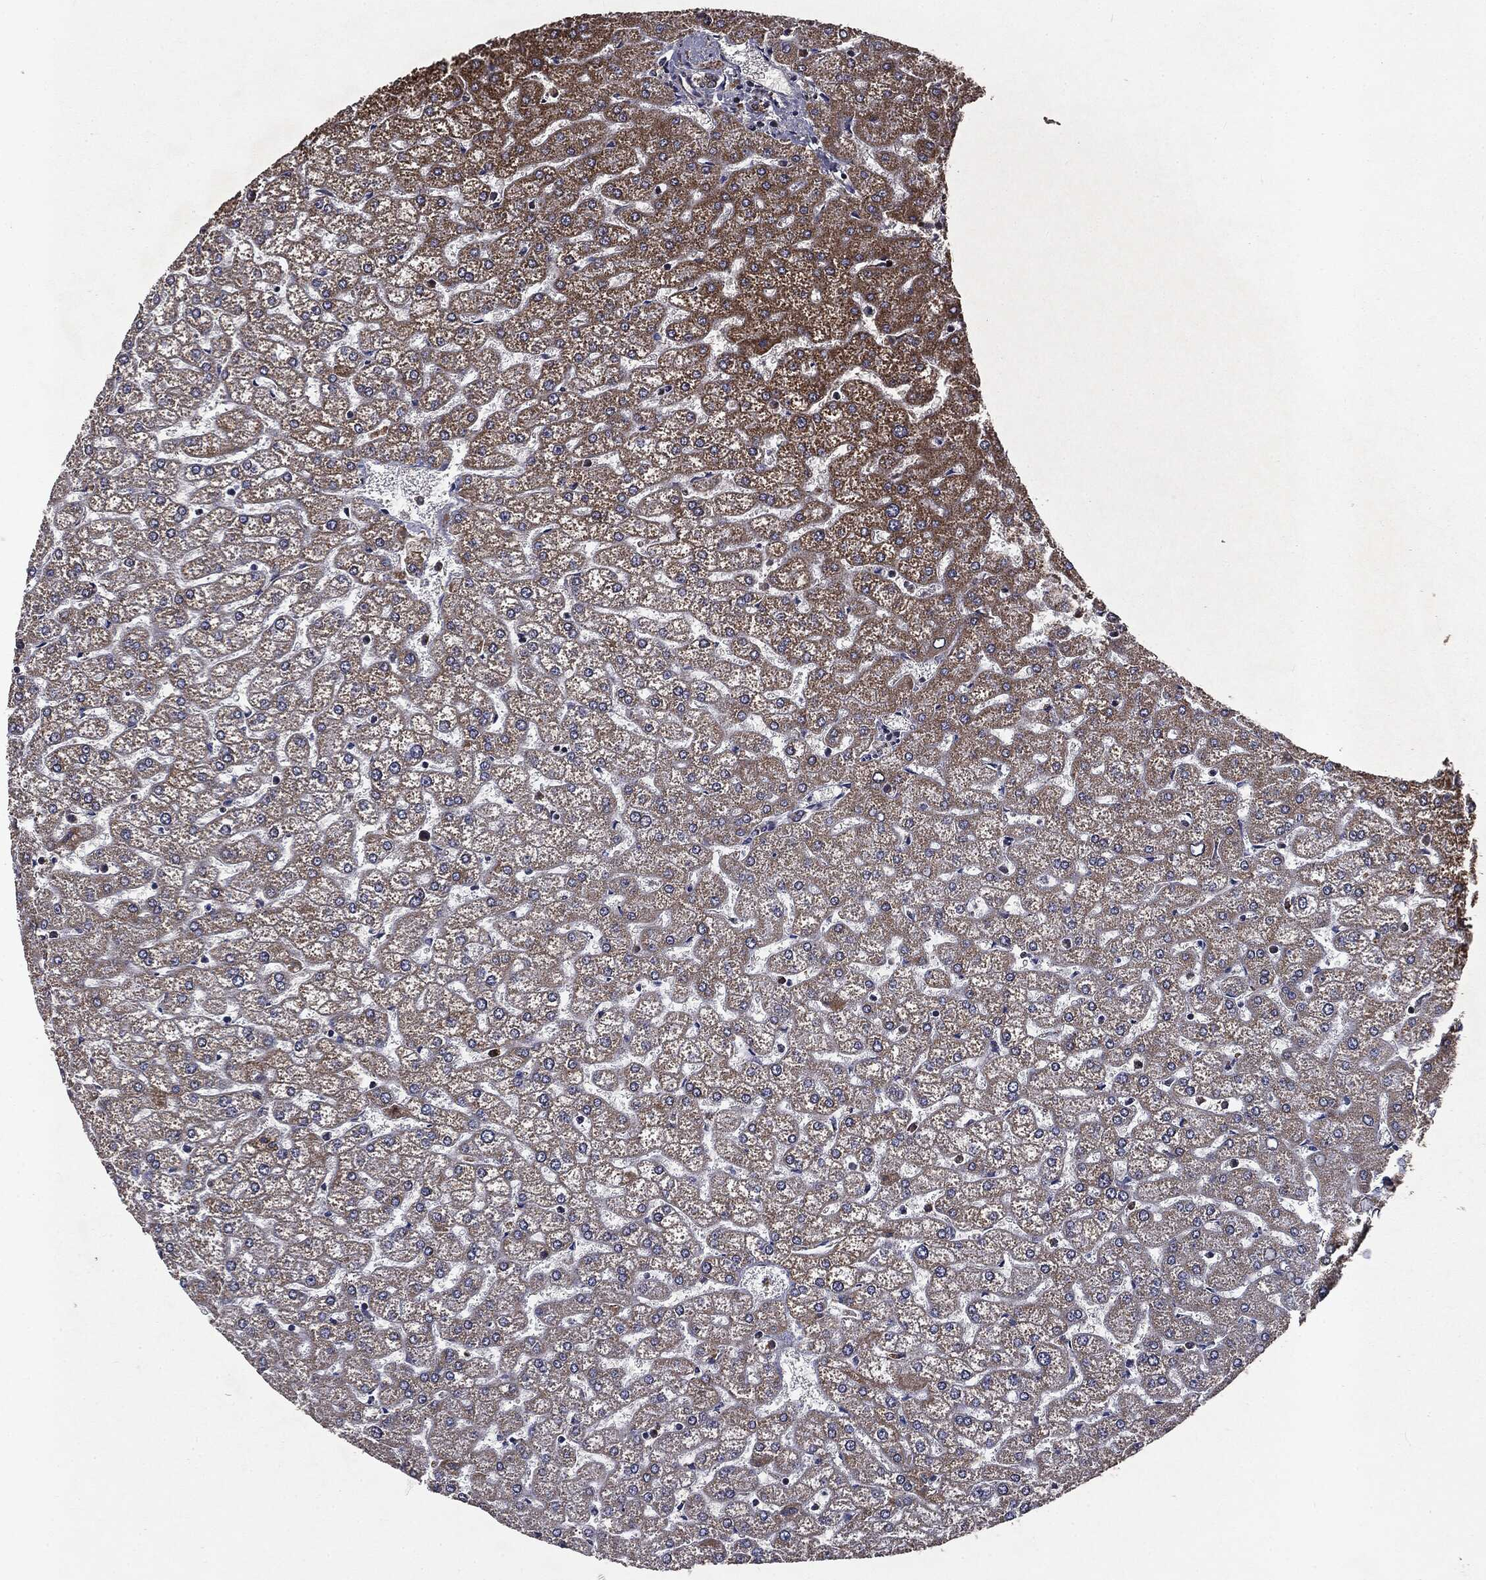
{"staining": {"intensity": "negative", "quantity": "none", "location": "none"}, "tissue": "liver", "cell_type": "Cholangiocytes", "image_type": "normal", "snomed": [{"axis": "morphology", "description": "Normal tissue, NOS"}, {"axis": "topography", "description": "Liver"}], "caption": "Liver was stained to show a protein in brown. There is no significant staining in cholangiocytes. (Brightfield microscopy of DAB immunohistochemistry at high magnification).", "gene": "MAPK6", "patient": {"sex": "female", "age": 32}}